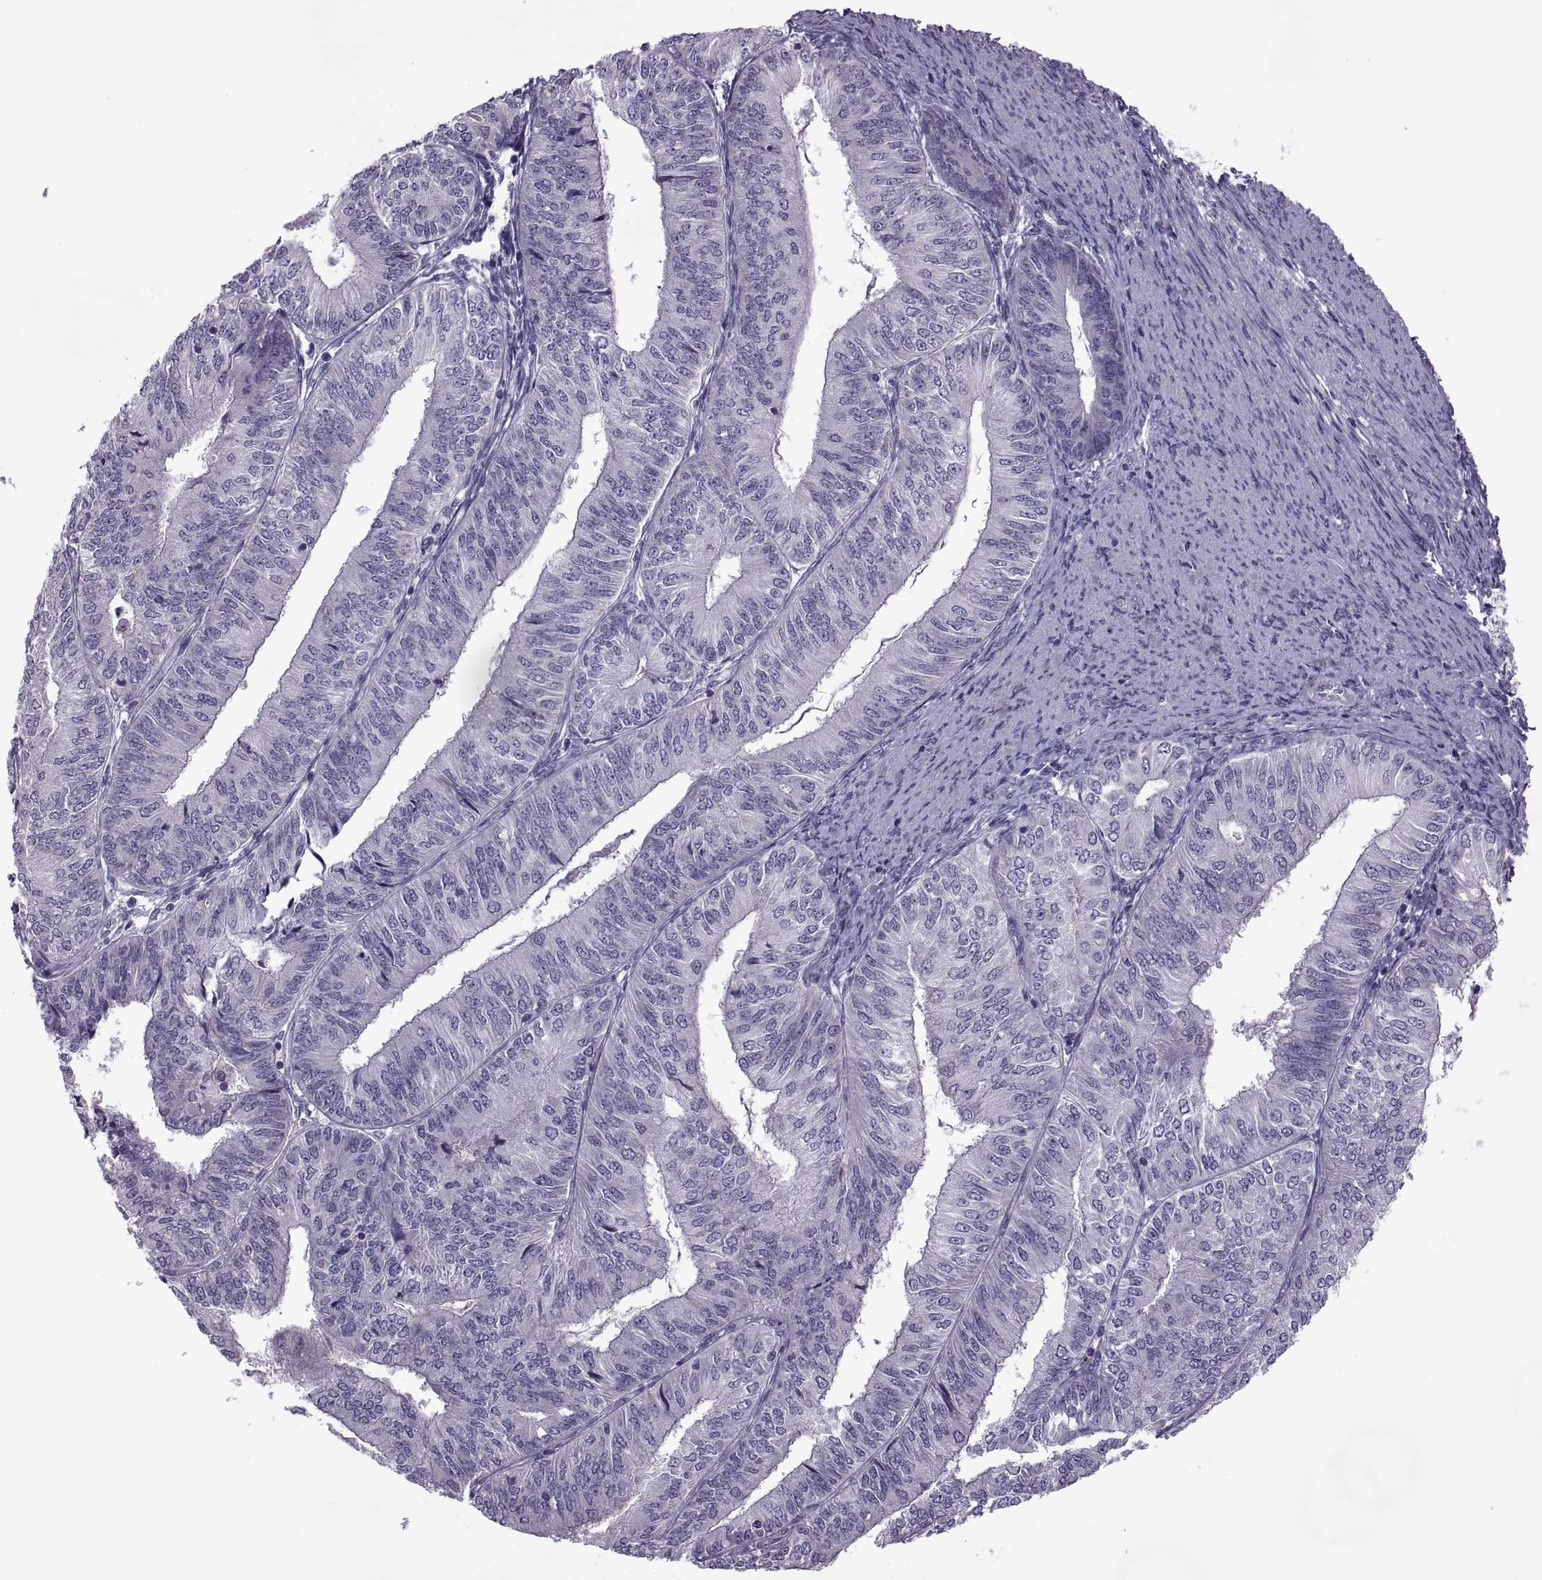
{"staining": {"intensity": "negative", "quantity": "none", "location": "none"}, "tissue": "endometrial cancer", "cell_type": "Tumor cells", "image_type": "cancer", "snomed": [{"axis": "morphology", "description": "Adenocarcinoma, NOS"}, {"axis": "topography", "description": "Endometrium"}], "caption": "Histopathology image shows no protein expression in tumor cells of endometrial adenocarcinoma tissue.", "gene": "ODF3", "patient": {"sex": "female", "age": 58}}